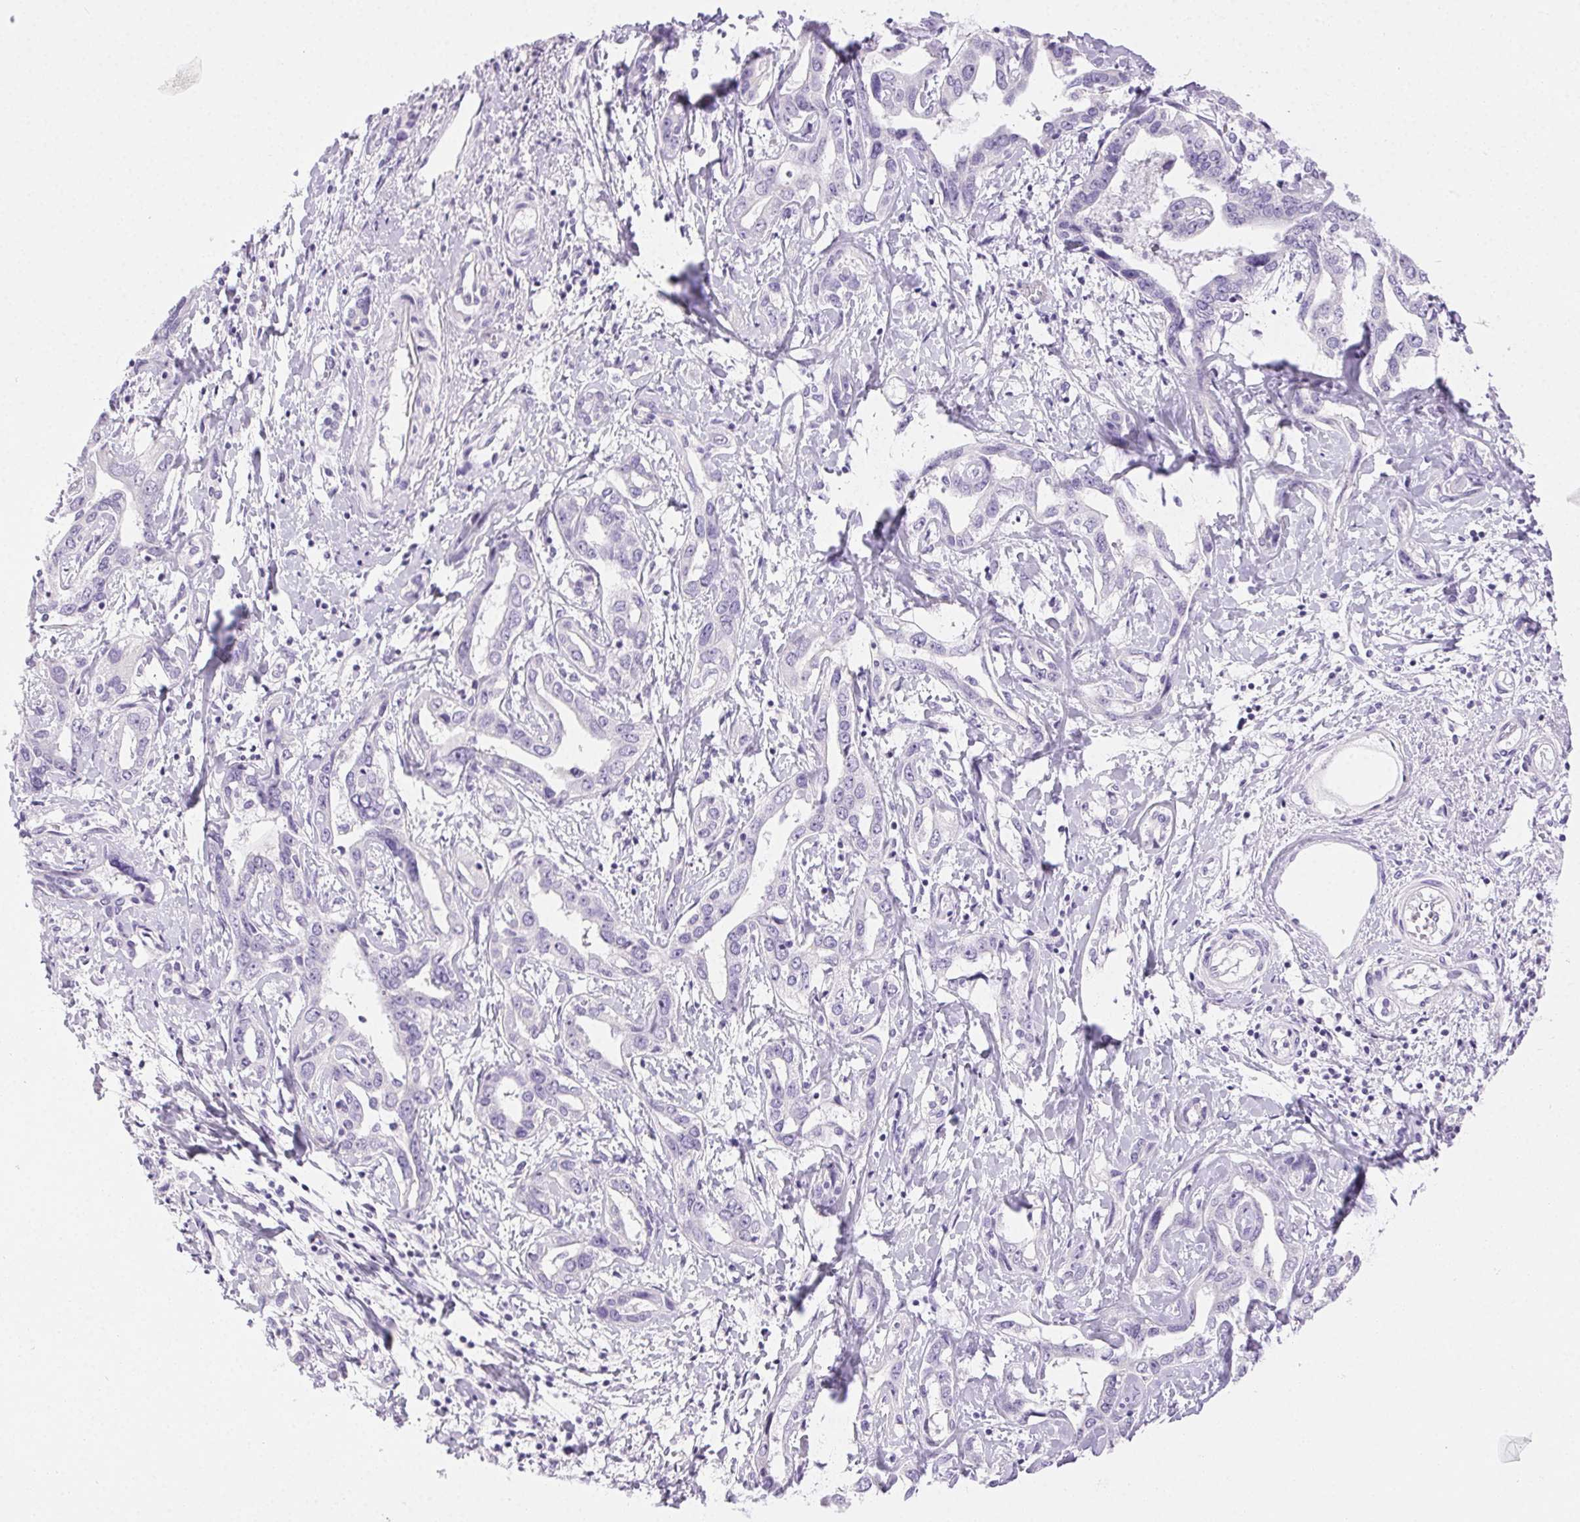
{"staining": {"intensity": "negative", "quantity": "none", "location": "none"}, "tissue": "liver cancer", "cell_type": "Tumor cells", "image_type": "cancer", "snomed": [{"axis": "morphology", "description": "Cholangiocarcinoma"}, {"axis": "topography", "description": "Liver"}], "caption": "Immunohistochemistry (IHC) photomicrograph of neoplastic tissue: liver cholangiocarcinoma stained with DAB (3,3'-diaminobenzidine) reveals no significant protein staining in tumor cells.", "gene": "C20orf85", "patient": {"sex": "male", "age": 59}}